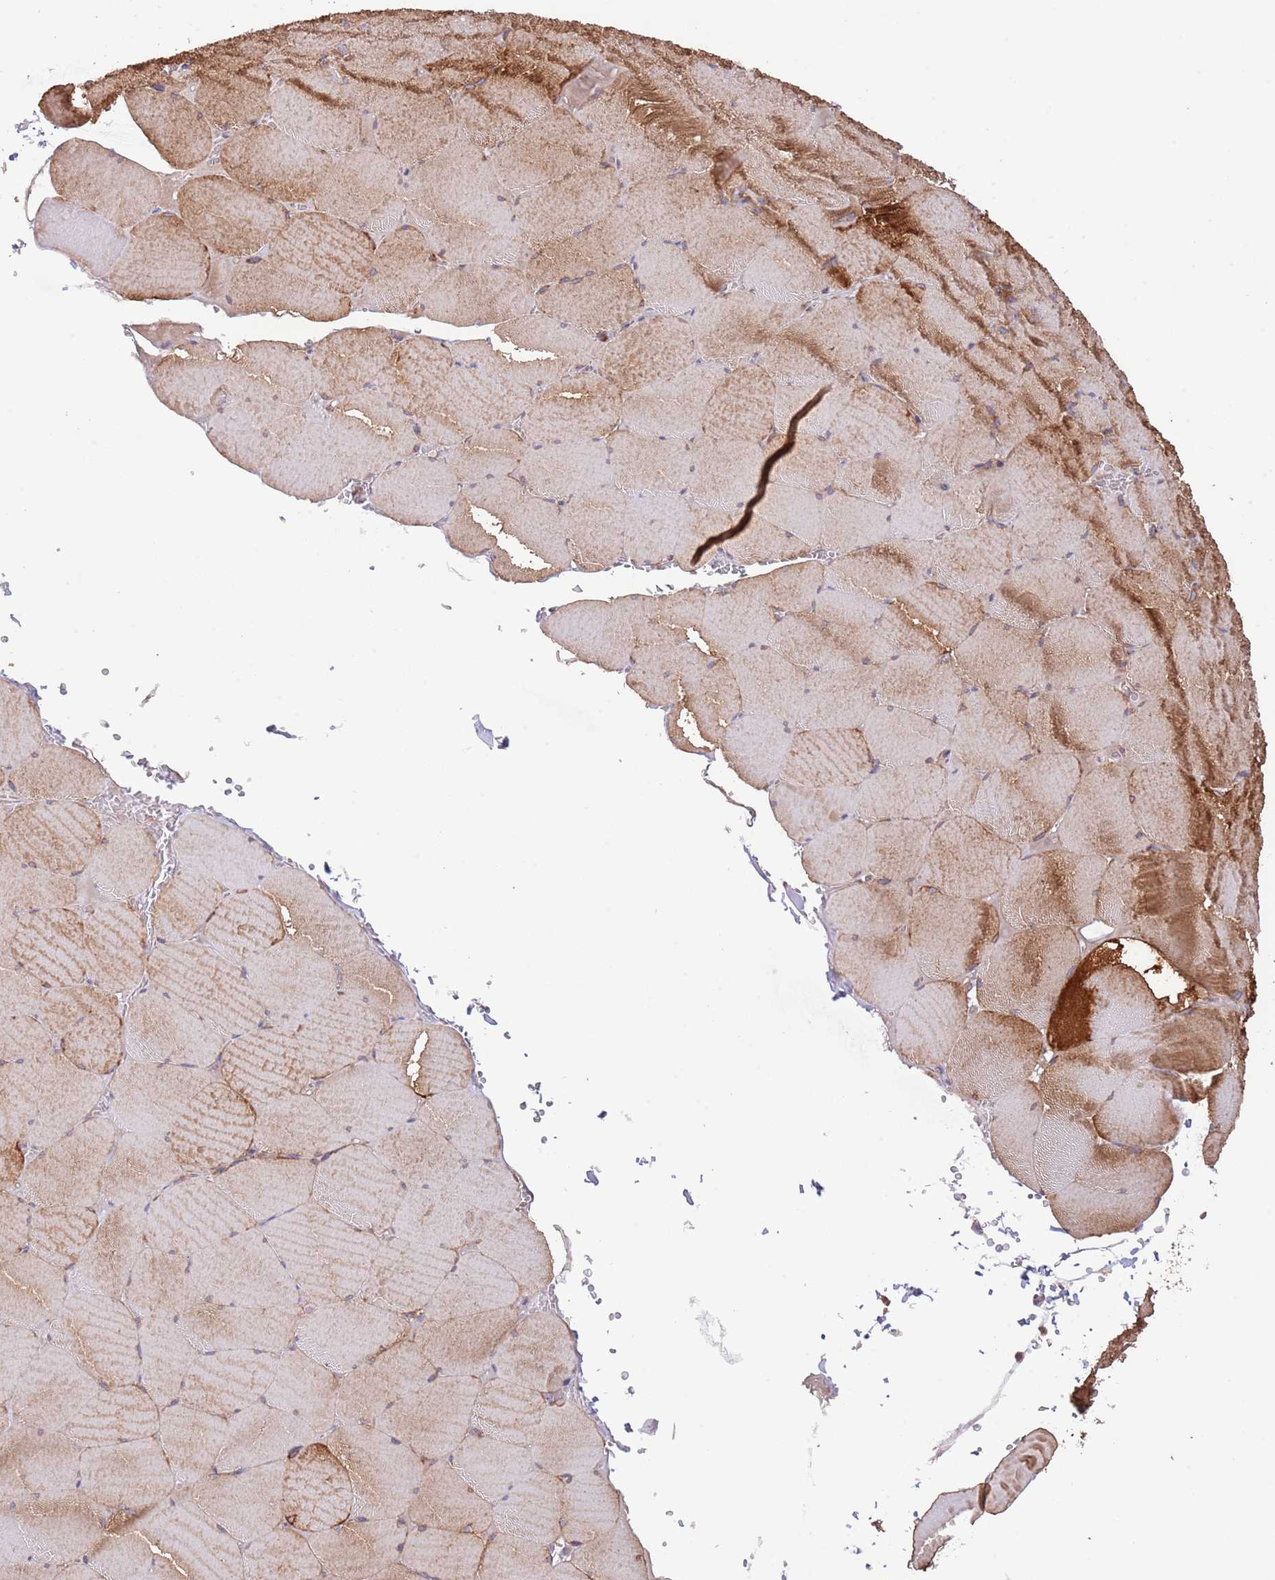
{"staining": {"intensity": "strong", "quantity": ">75%", "location": "cytoplasmic/membranous"}, "tissue": "skeletal muscle", "cell_type": "Myocytes", "image_type": "normal", "snomed": [{"axis": "morphology", "description": "Normal tissue, NOS"}, {"axis": "topography", "description": "Skeletal muscle"}, {"axis": "topography", "description": "Head-Neck"}], "caption": "The immunohistochemical stain shows strong cytoplasmic/membranous expression in myocytes of normal skeletal muscle.", "gene": "DNAJA3", "patient": {"sex": "male", "age": 66}}